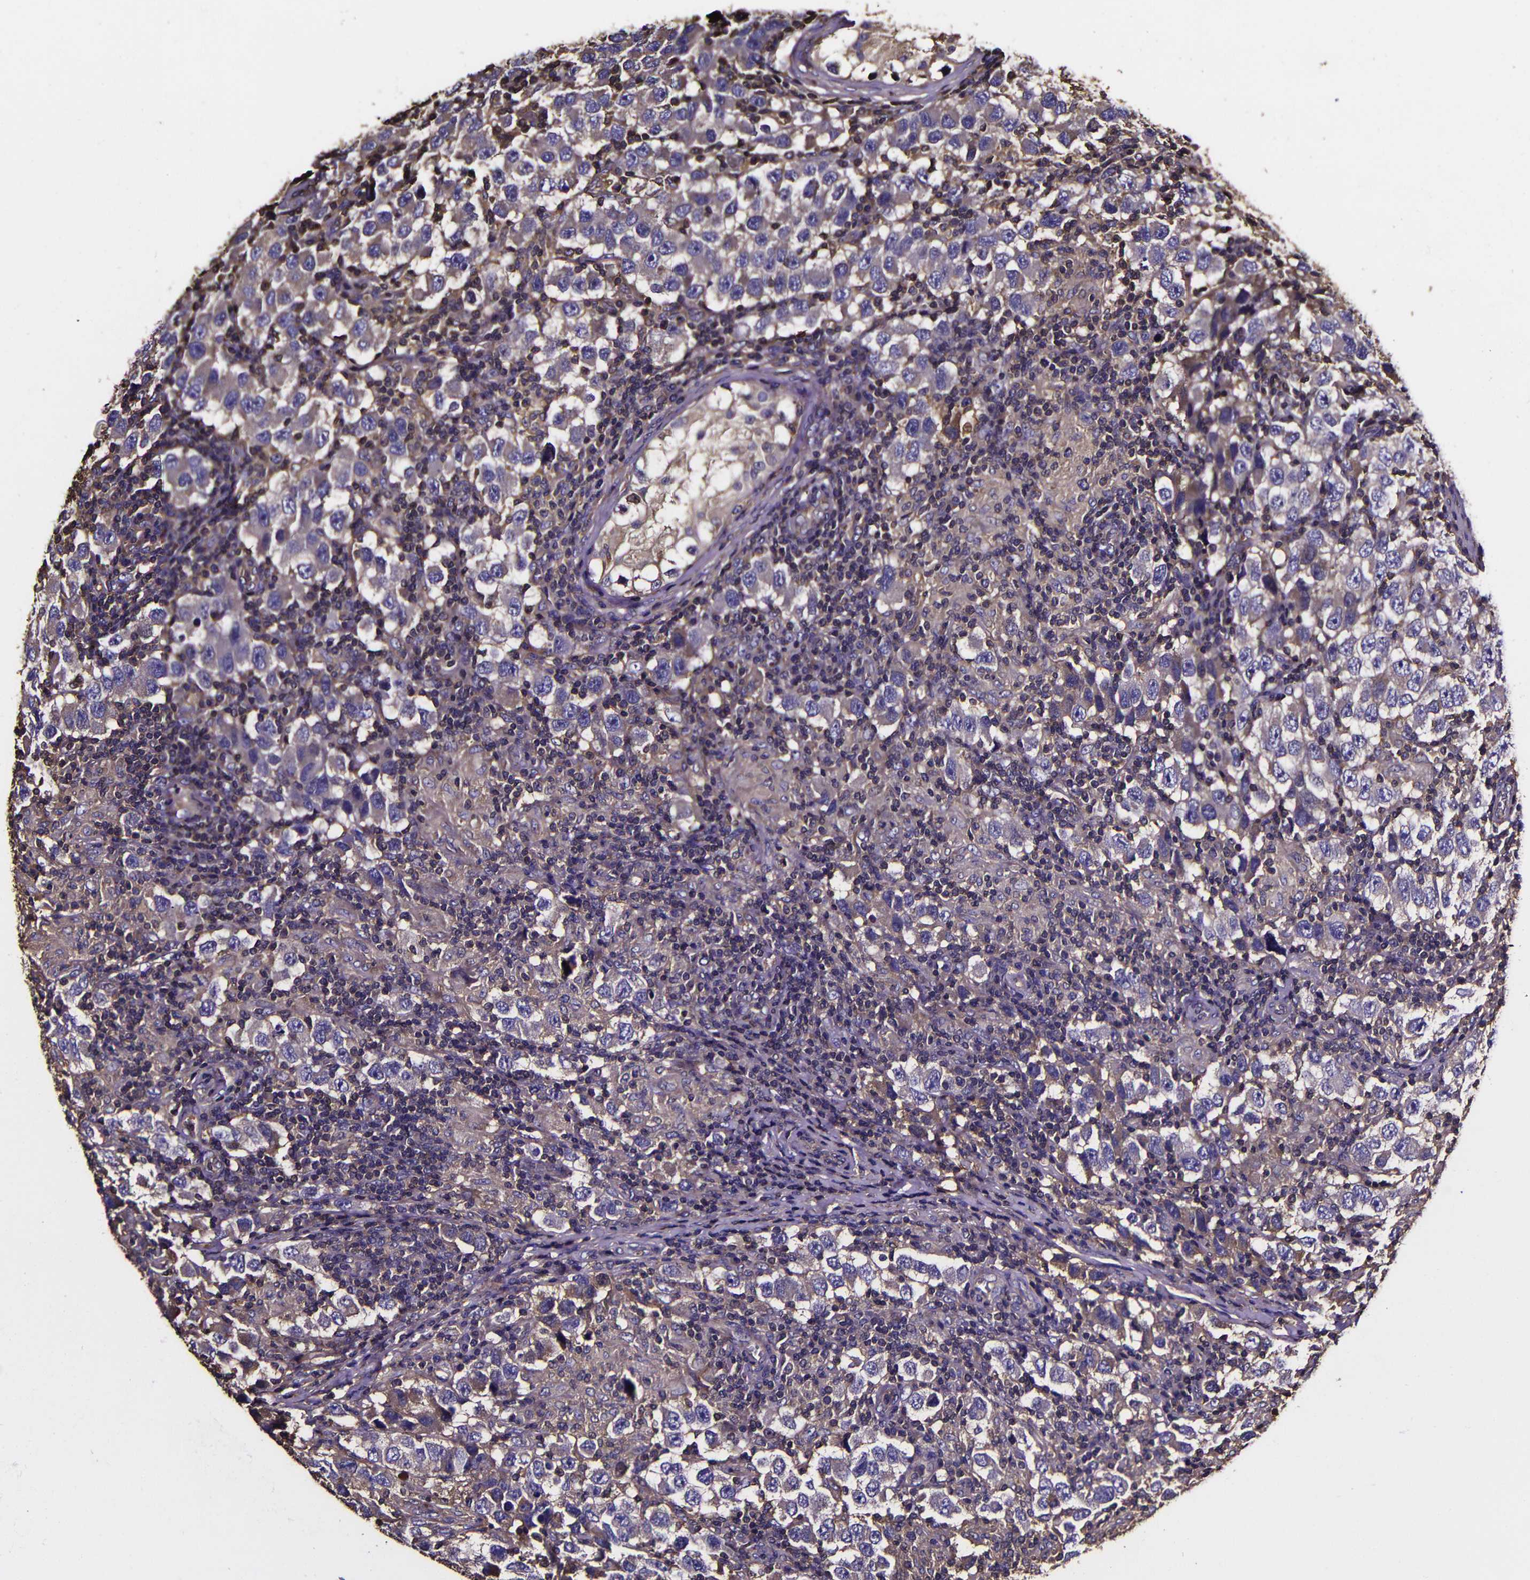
{"staining": {"intensity": "moderate", "quantity": "25%-75%", "location": "cytoplasmic/membranous"}, "tissue": "testis cancer", "cell_type": "Tumor cells", "image_type": "cancer", "snomed": [{"axis": "morphology", "description": "Carcinoma, Embryonal, NOS"}, {"axis": "topography", "description": "Testis"}], "caption": "A brown stain highlights moderate cytoplasmic/membranous expression of a protein in human testis cancer tumor cells.", "gene": "MSN", "patient": {"sex": "male", "age": 21}}